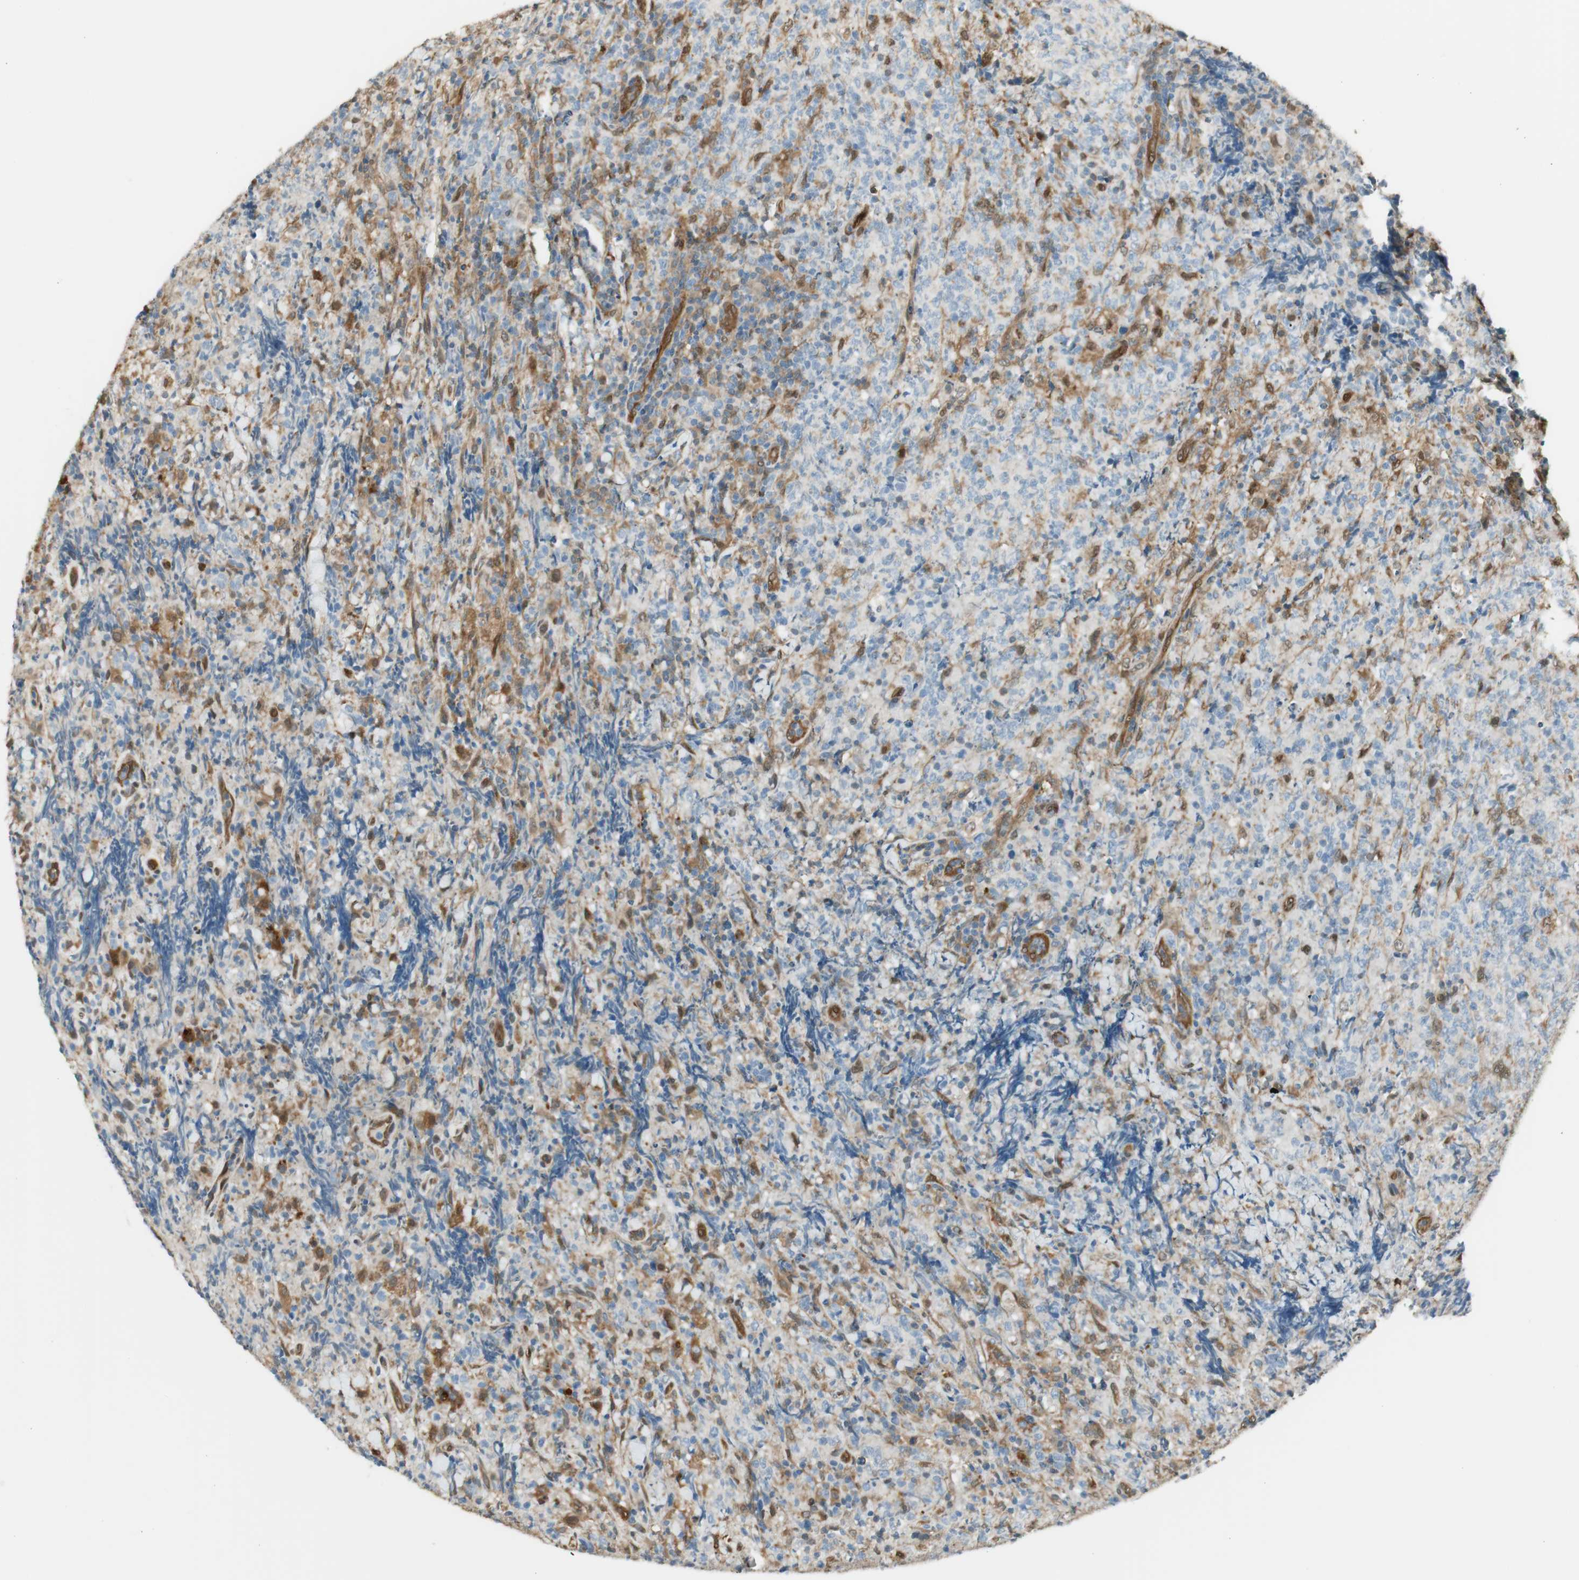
{"staining": {"intensity": "negative", "quantity": "none", "location": "none"}, "tissue": "lymphoma", "cell_type": "Tumor cells", "image_type": "cancer", "snomed": [{"axis": "morphology", "description": "Malignant lymphoma, non-Hodgkin's type, High grade"}, {"axis": "topography", "description": "Tonsil"}], "caption": "There is no significant positivity in tumor cells of high-grade malignant lymphoma, non-Hodgkin's type.", "gene": "SERPINB6", "patient": {"sex": "female", "age": 36}}